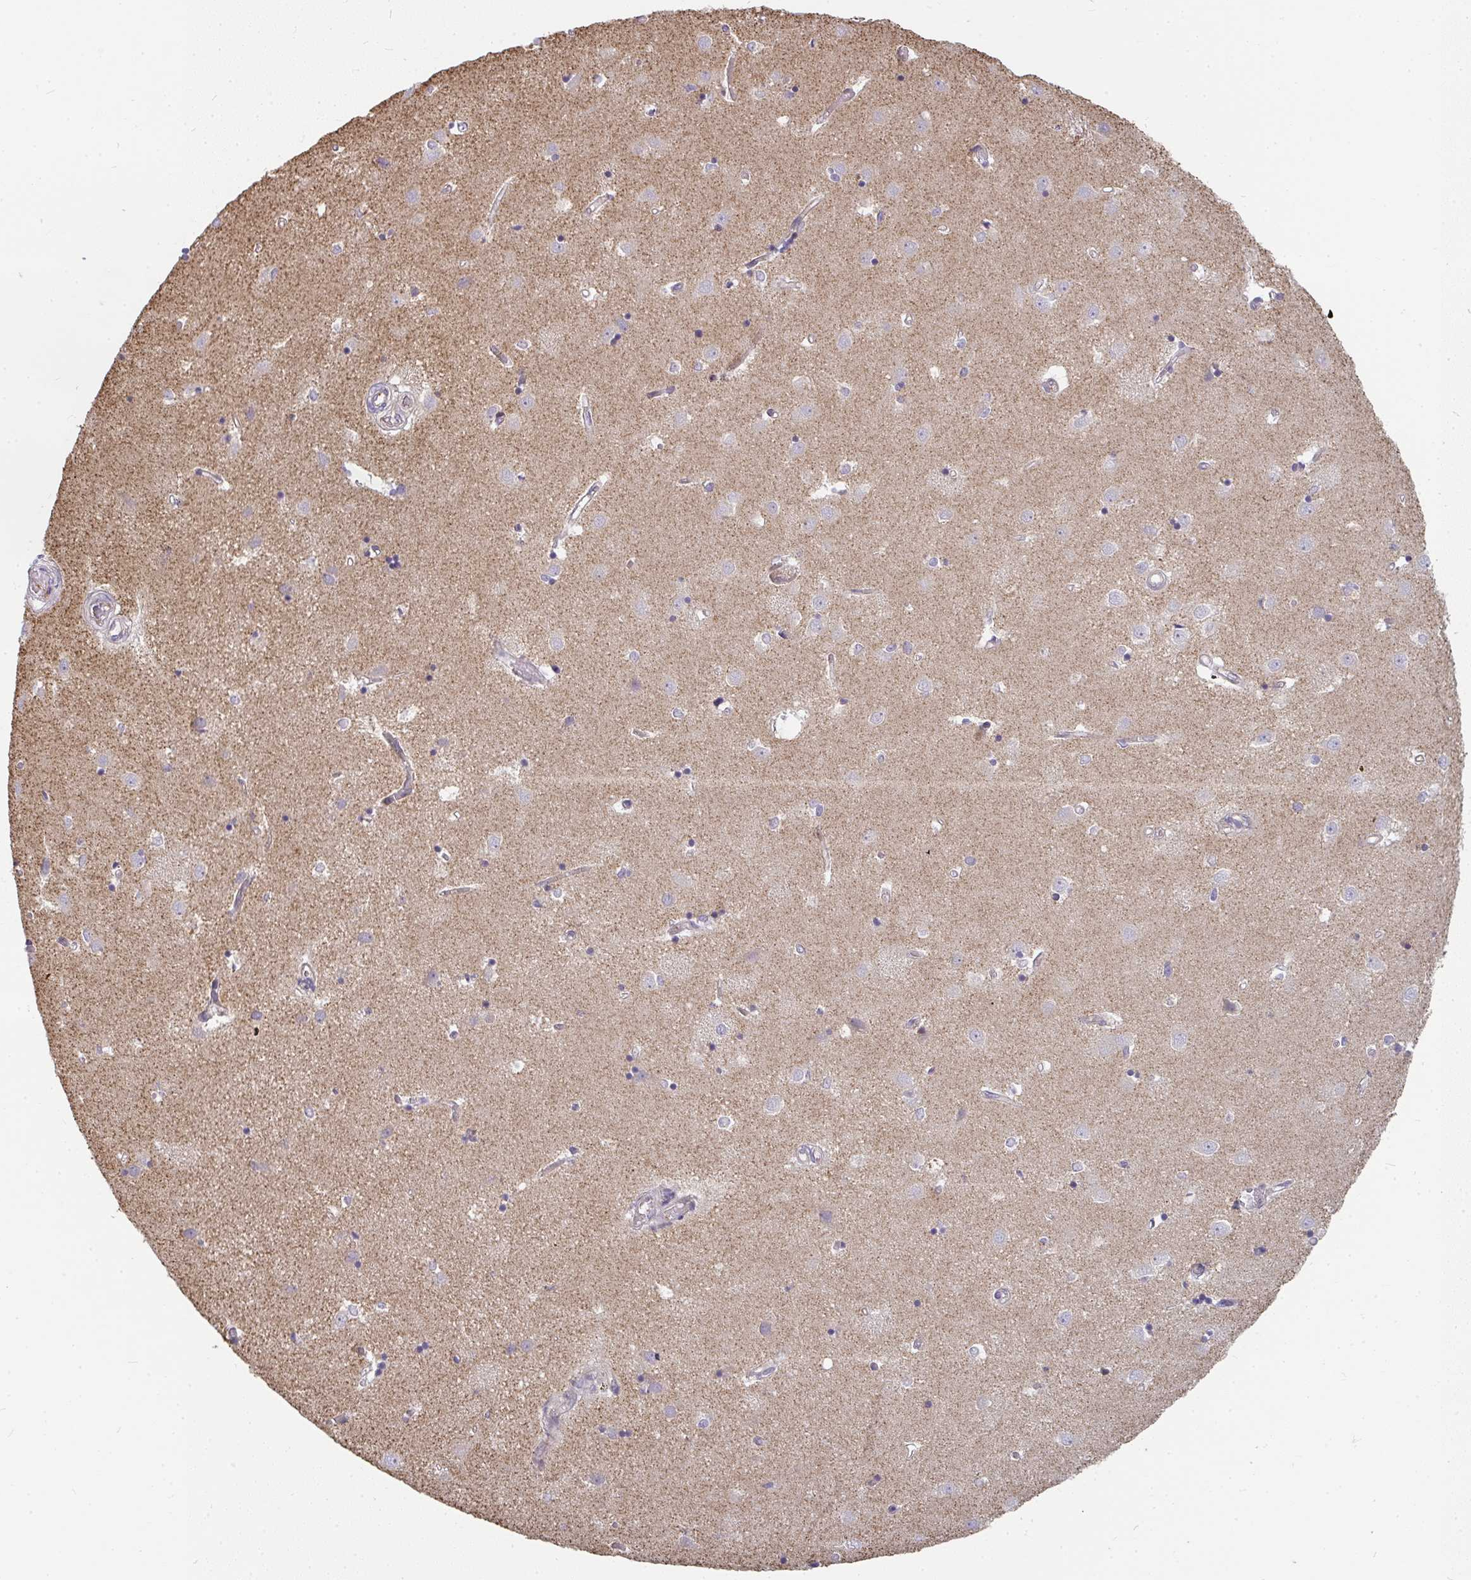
{"staining": {"intensity": "negative", "quantity": "none", "location": "none"}, "tissue": "caudate", "cell_type": "Glial cells", "image_type": "normal", "snomed": [{"axis": "morphology", "description": "Normal tissue, NOS"}, {"axis": "topography", "description": "Lateral ventricle wall"}], "caption": "An immunohistochemistry histopathology image of unremarkable caudate is shown. There is no staining in glial cells of caudate. Nuclei are stained in blue.", "gene": "CSF3R", "patient": {"sex": "male", "age": 54}}